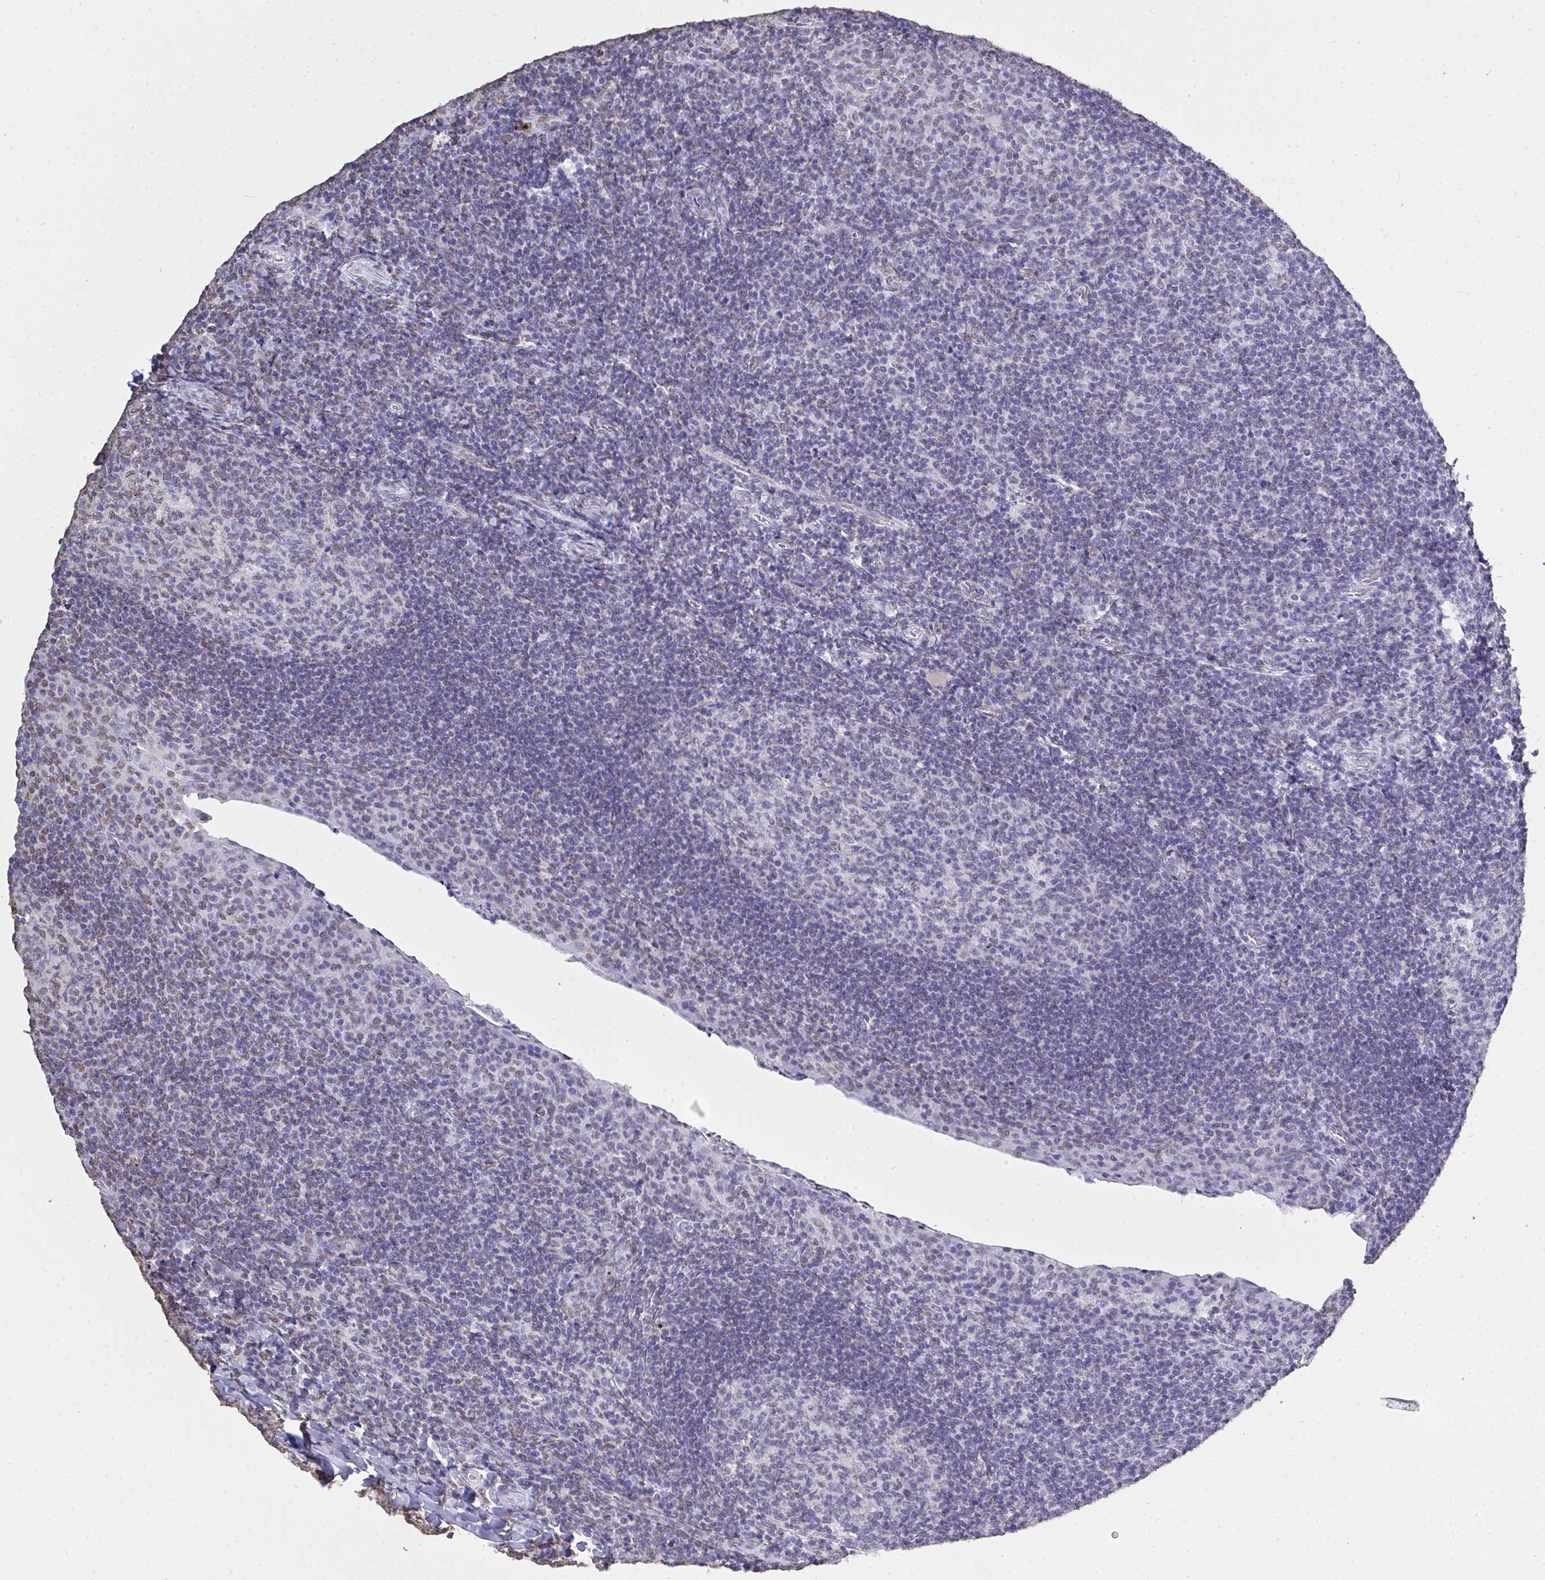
{"staining": {"intensity": "weak", "quantity": "25%-75%", "location": "nuclear"}, "tissue": "tonsil", "cell_type": "Germinal center cells", "image_type": "normal", "snomed": [{"axis": "morphology", "description": "Normal tissue, NOS"}, {"axis": "topography", "description": "Tonsil"}], "caption": "A brown stain shows weak nuclear positivity of a protein in germinal center cells of normal human tonsil. Immunohistochemistry stains the protein of interest in brown and the nuclei are stained blue.", "gene": "SEMA6B", "patient": {"sex": "male", "age": 17}}